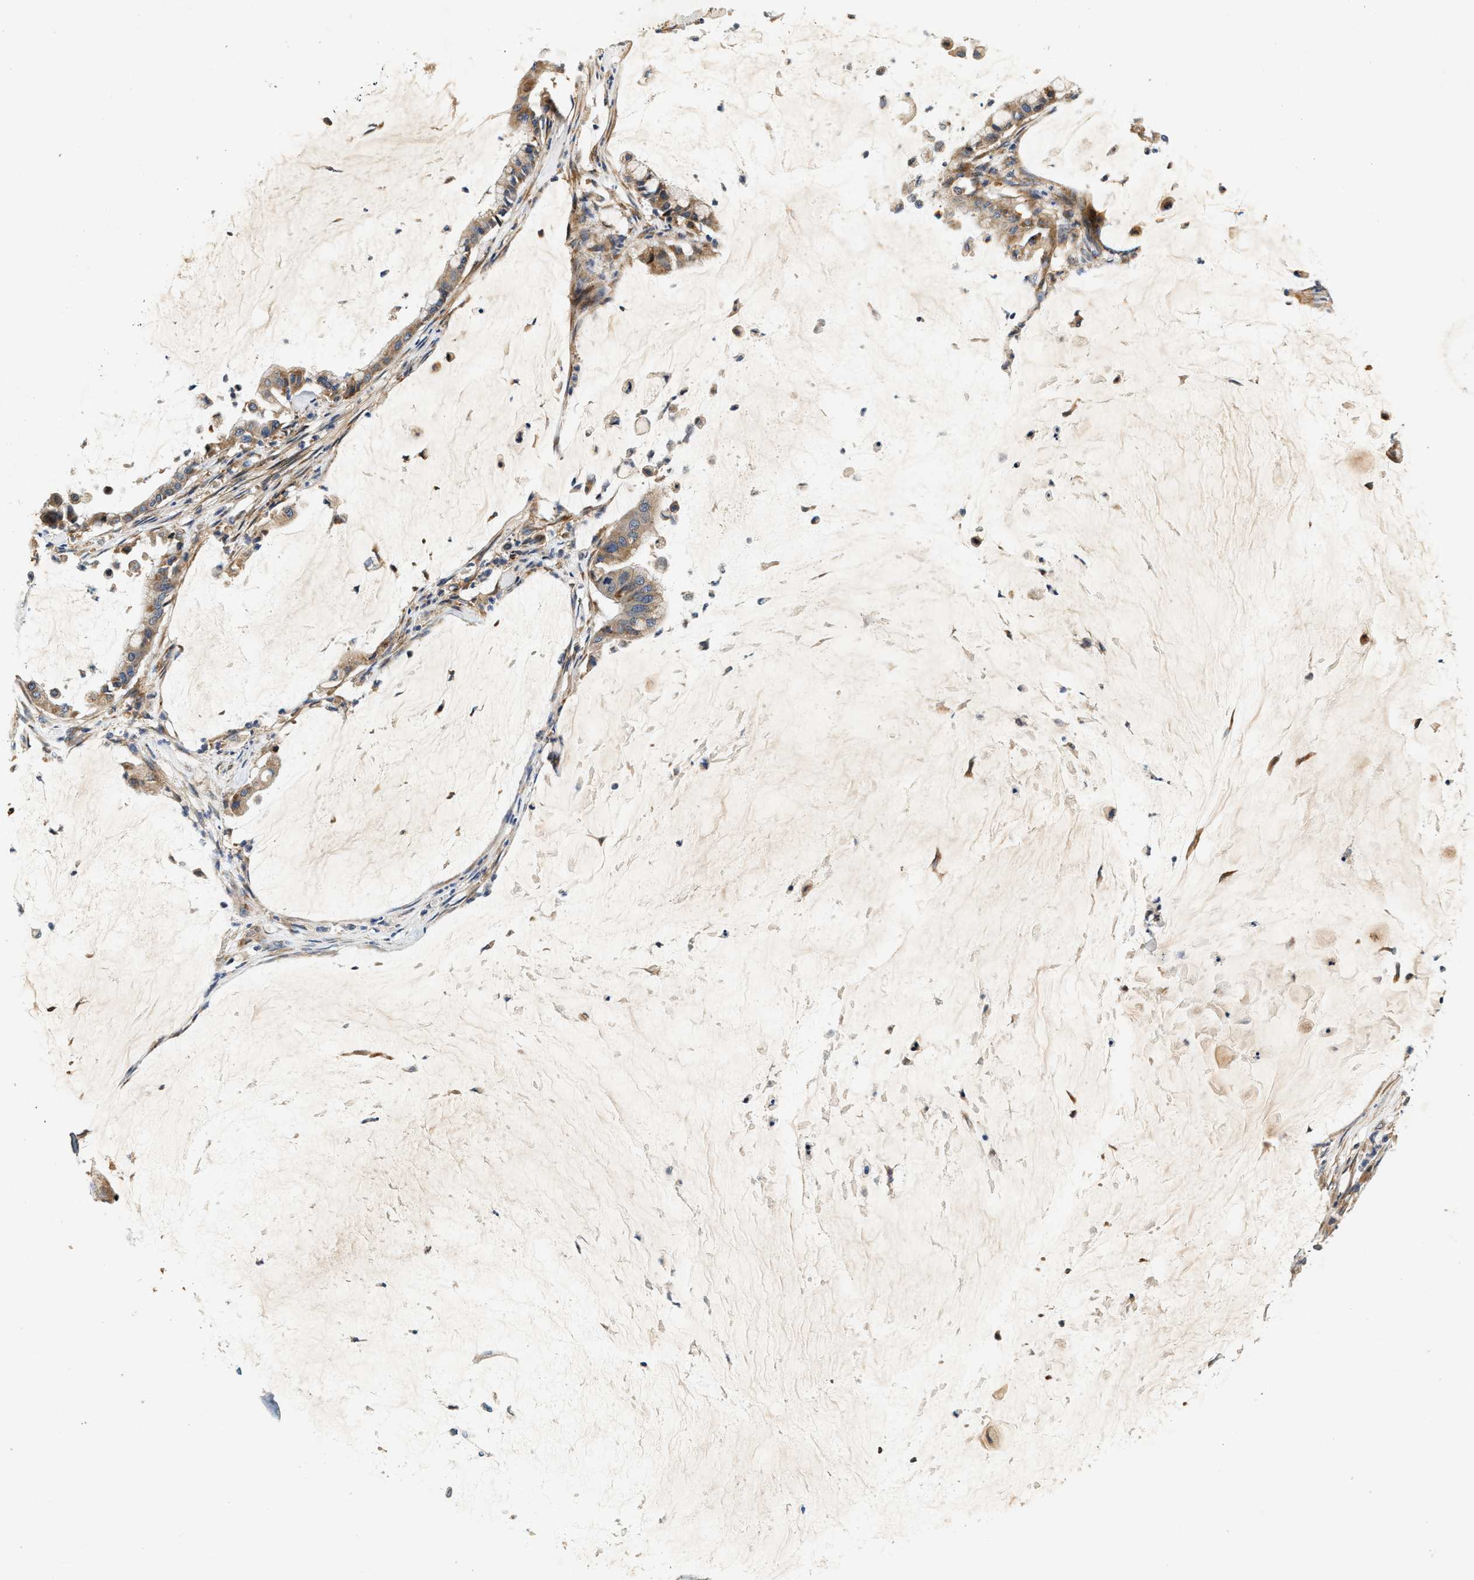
{"staining": {"intensity": "weak", "quantity": ">75%", "location": "cytoplasmic/membranous"}, "tissue": "pancreatic cancer", "cell_type": "Tumor cells", "image_type": "cancer", "snomed": [{"axis": "morphology", "description": "Adenocarcinoma, NOS"}, {"axis": "topography", "description": "Pancreas"}], "caption": "A brown stain highlights weak cytoplasmic/membranous staining of a protein in human adenocarcinoma (pancreatic) tumor cells.", "gene": "DUSP10", "patient": {"sex": "male", "age": 41}}